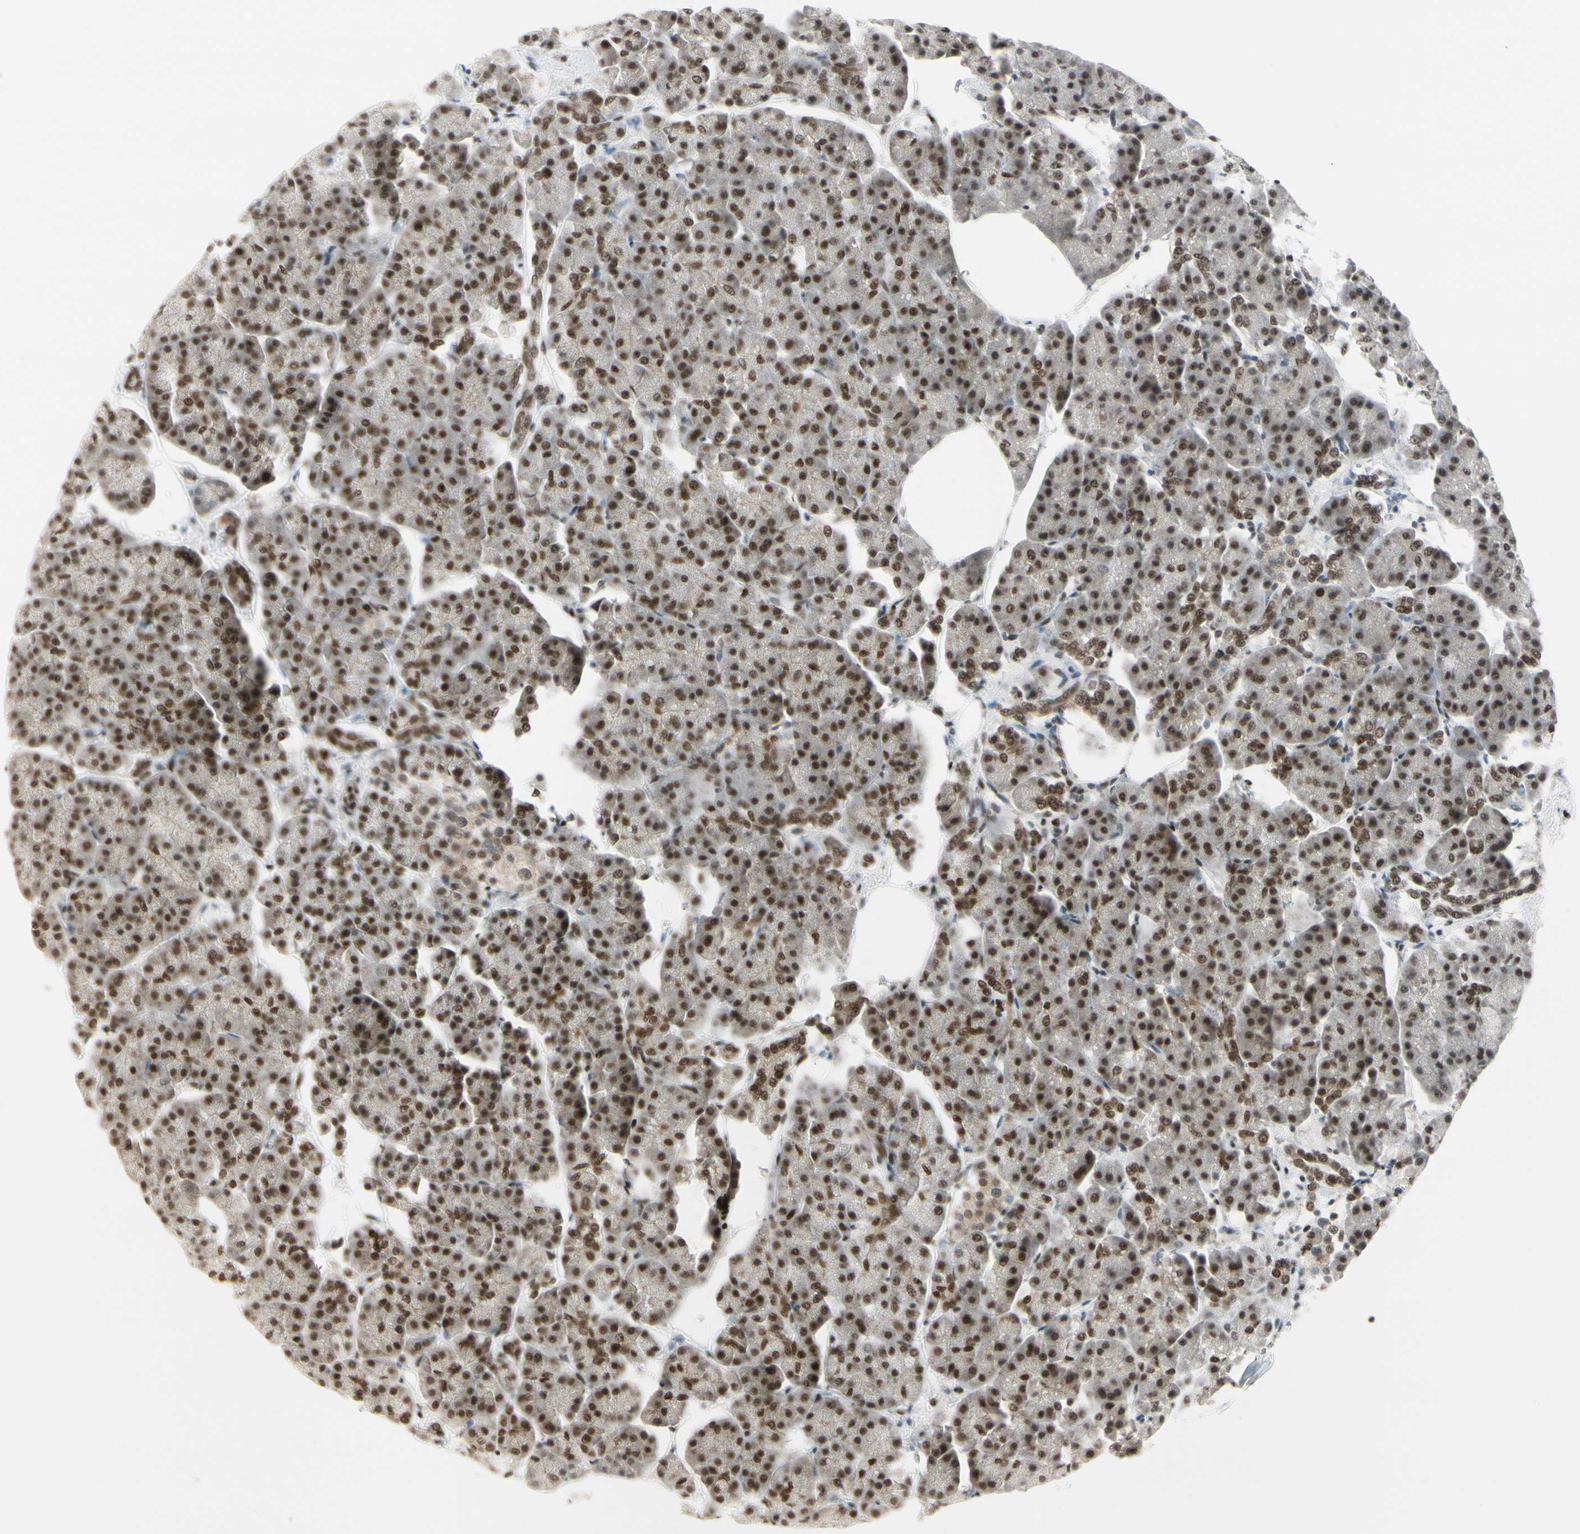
{"staining": {"intensity": "strong", "quantity": ">75%", "location": "nuclear"}, "tissue": "pancreas", "cell_type": "Exocrine glandular cells", "image_type": "normal", "snomed": [{"axis": "morphology", "description": "Normal tissue, NOS"}, {"axis": "topography", "description": "Pancreas"}], "caption": "An IHC micrograph of unremarkable tissue is shown. Protein staining in brown labels strong nuclear positivity in pancreas within exocrine glandular cells. The staining is performed using DAB (3,3'-diaminobenzidine) brown chromogen to label protein expression. The nuclei are counter-stained blue using hematoxylin.", "gene": "CHAMP1", "patient": {"sex": "female", "age": 70}}